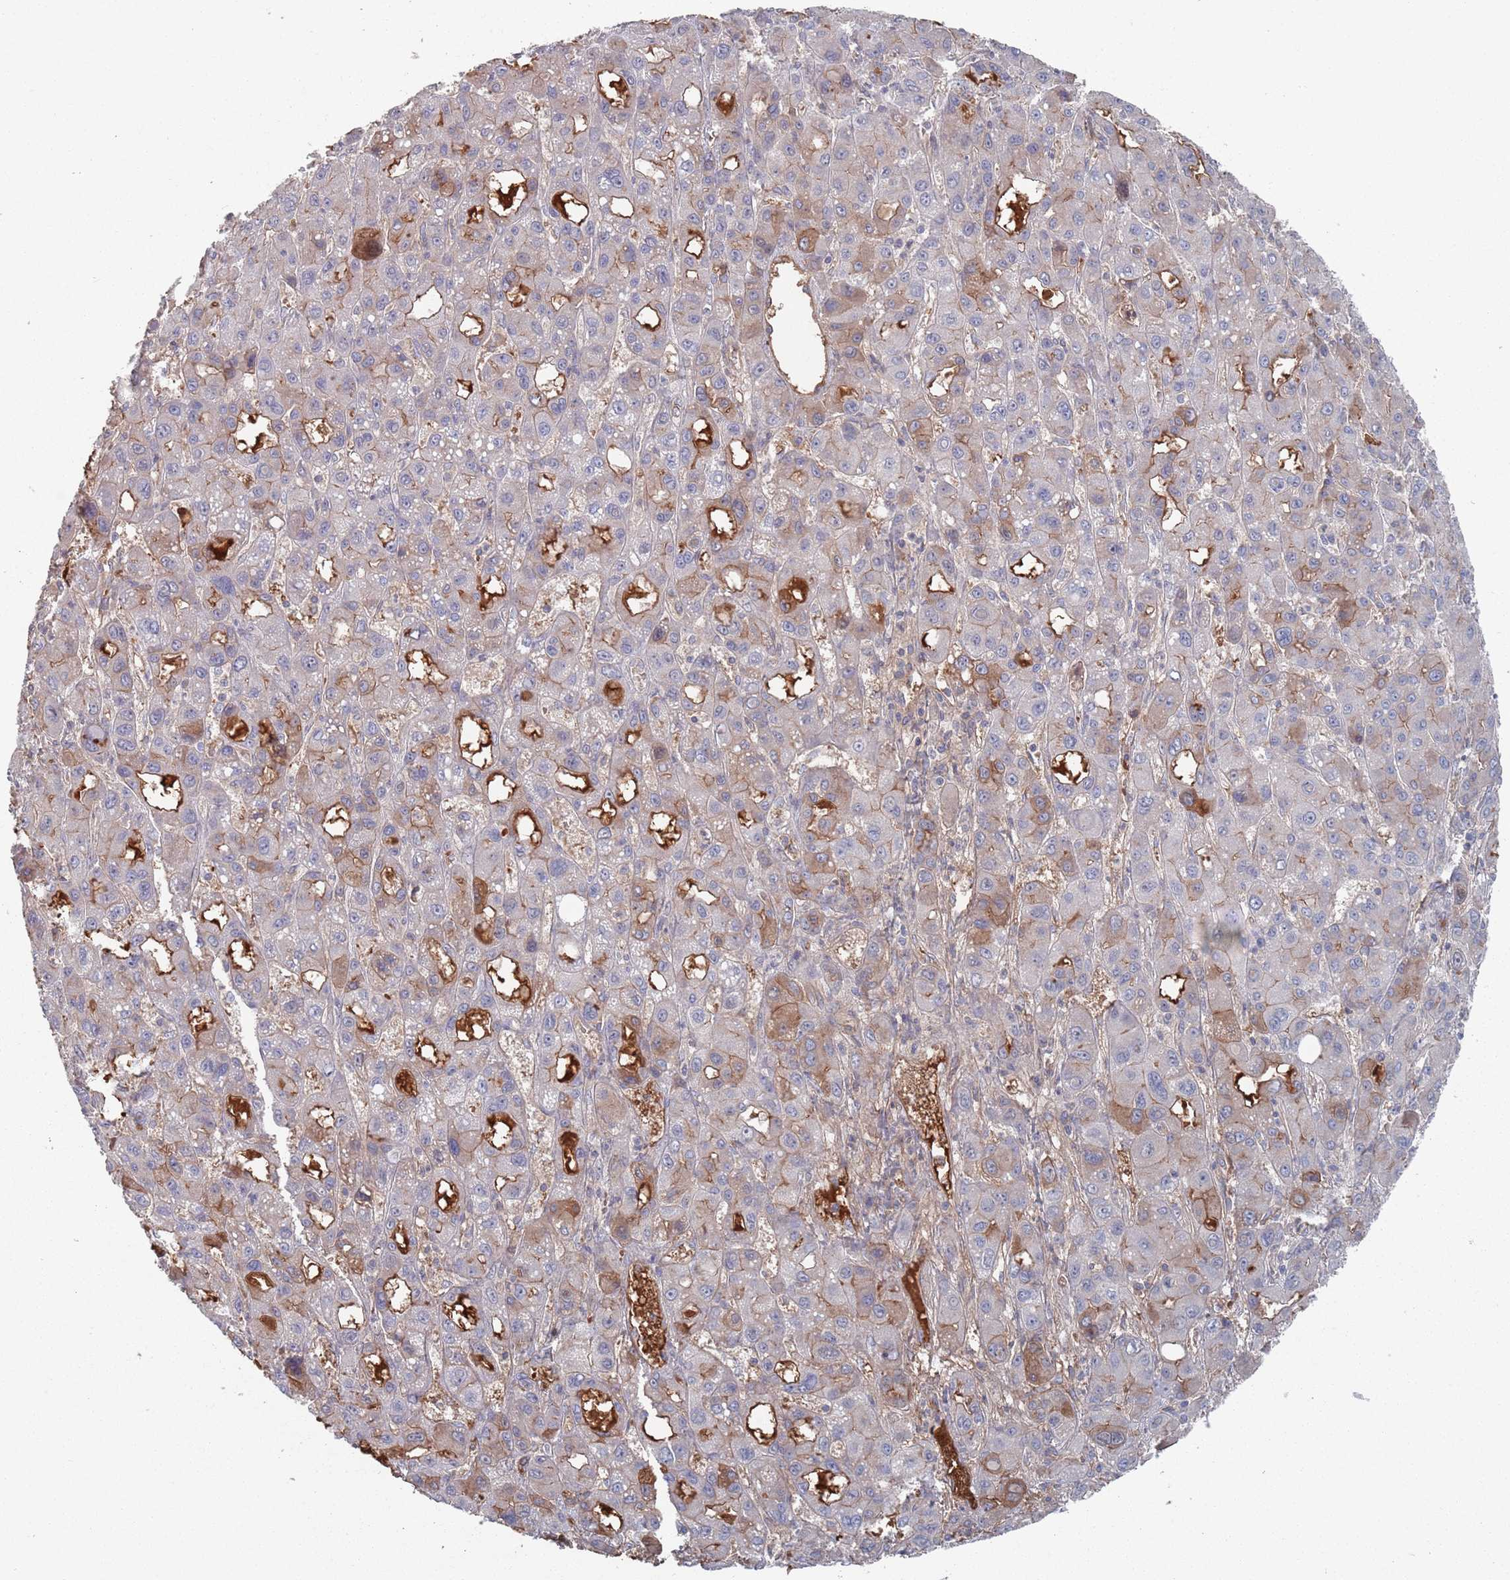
{"staining": {"intensity": "strong", "quantity": "<25%", "location": "cytoplasmic/membranous"}, "tissue": "liver cancer", "cell_type": "Tumor cells", "image_type": "cancer", "snomed": [{"axis": "morphology", "description": "Carcinoma, Hepatocellular, NOS"}, {"axis": "topography", "description": "Liver"}], "caption": "This is a photomicrograph of IHC staining of liver cancer (hepatocellular carcinoma), which shows strong positivity in the cytoplasmic/membranous of tumor cells.", "gene": "PLEKHA4", "patient": {"sex": "male", "age": 55}}